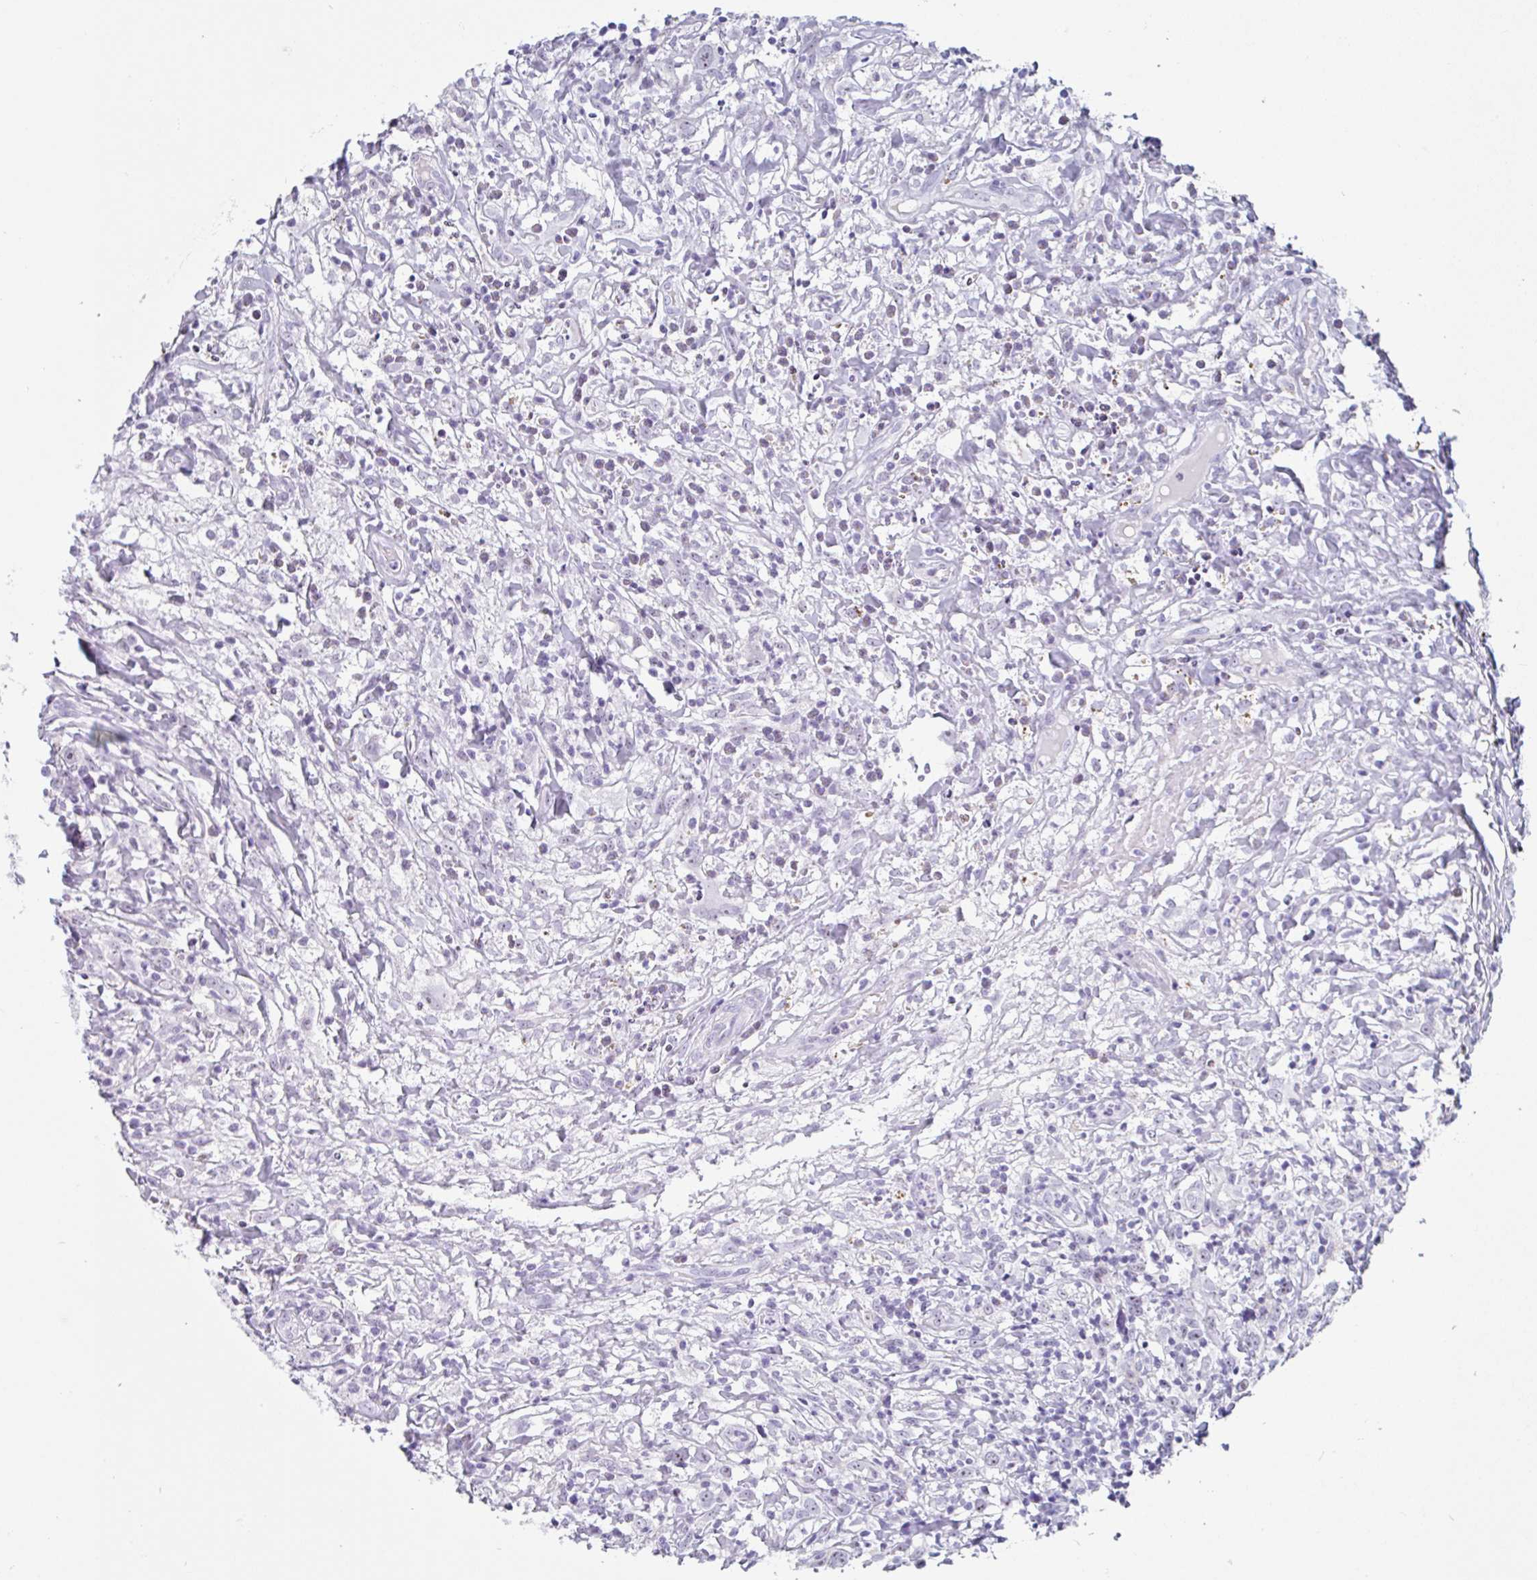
{"staining": {"intensity": "negative", "quantity": "none", "location": "none"}, "tissue": "lymphoma", "cell_type": "Tumor cells", "image_type": "cancer", "snomed": [{"axis": "morphology", "description": "Hodgkin's disease, NOS"}, {"axis": "topography", "description": "No Tissue"}], "caption": "The photomicrograph reveals no significant staining in tumor cells of lymphoma.", "gene": "LENG9", "patient": {"sex": "female", "age": 21}}